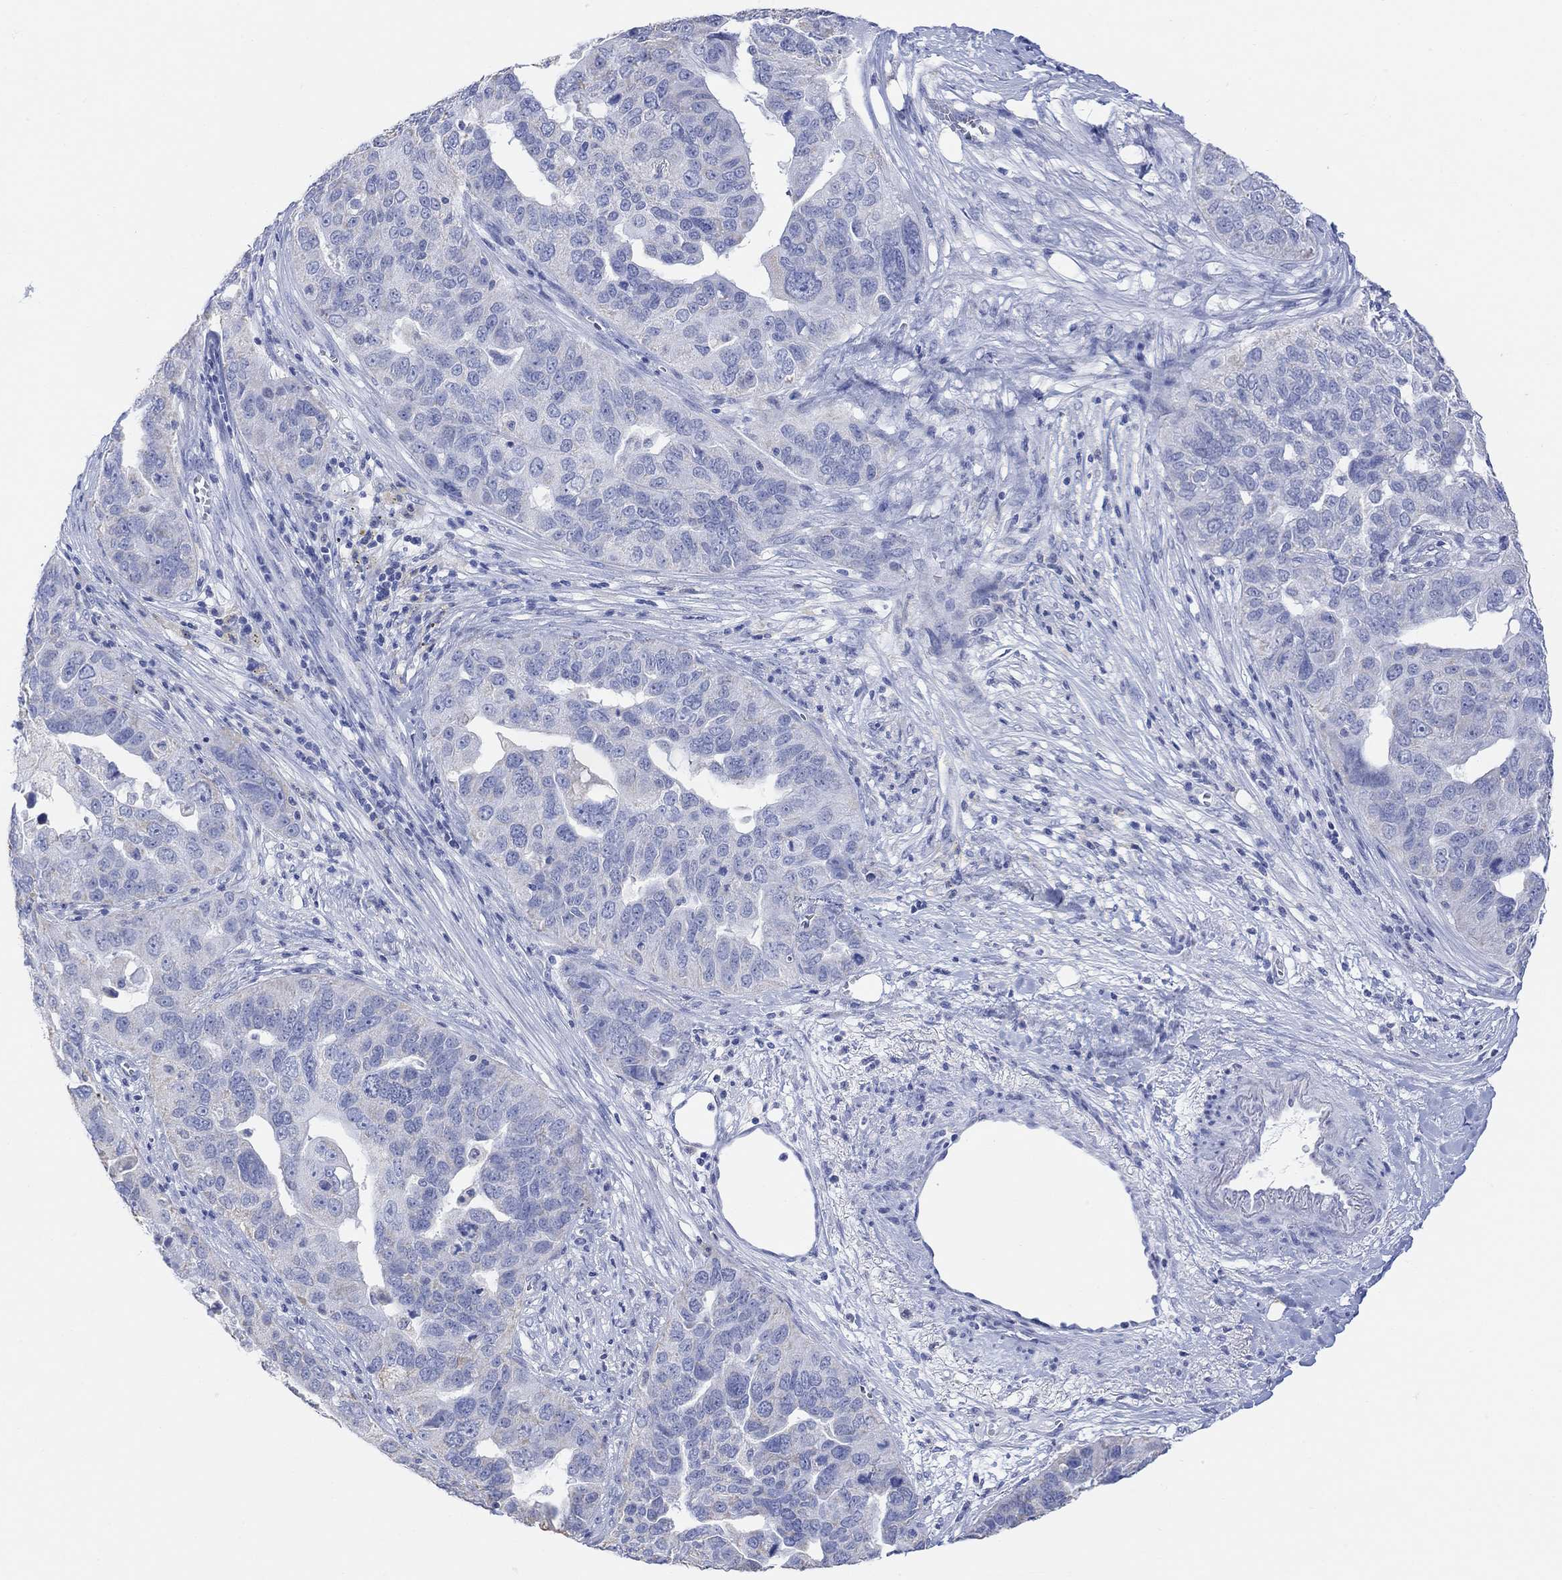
{"staining": {"intensity": "negative", "quantity": "none", "location": "none"}, "tissue": "ovarian cancer", "cell_type": "Tumor cells", "image_type": "cancer", "snomed": [{"axis": "morphology", "description": "Carcinoma, endometroid"}, {"axis": "topography", "description": "Soft tissue"}, {"axis": "topography", "description": "Ovary"}], "caption": "Ovarian endometroid carcinoma was stained to show a protein in brown. There is no significant staining in tumor cells.", "gene": "SYT12", "patient": {"sex": "female", "age": 52}}